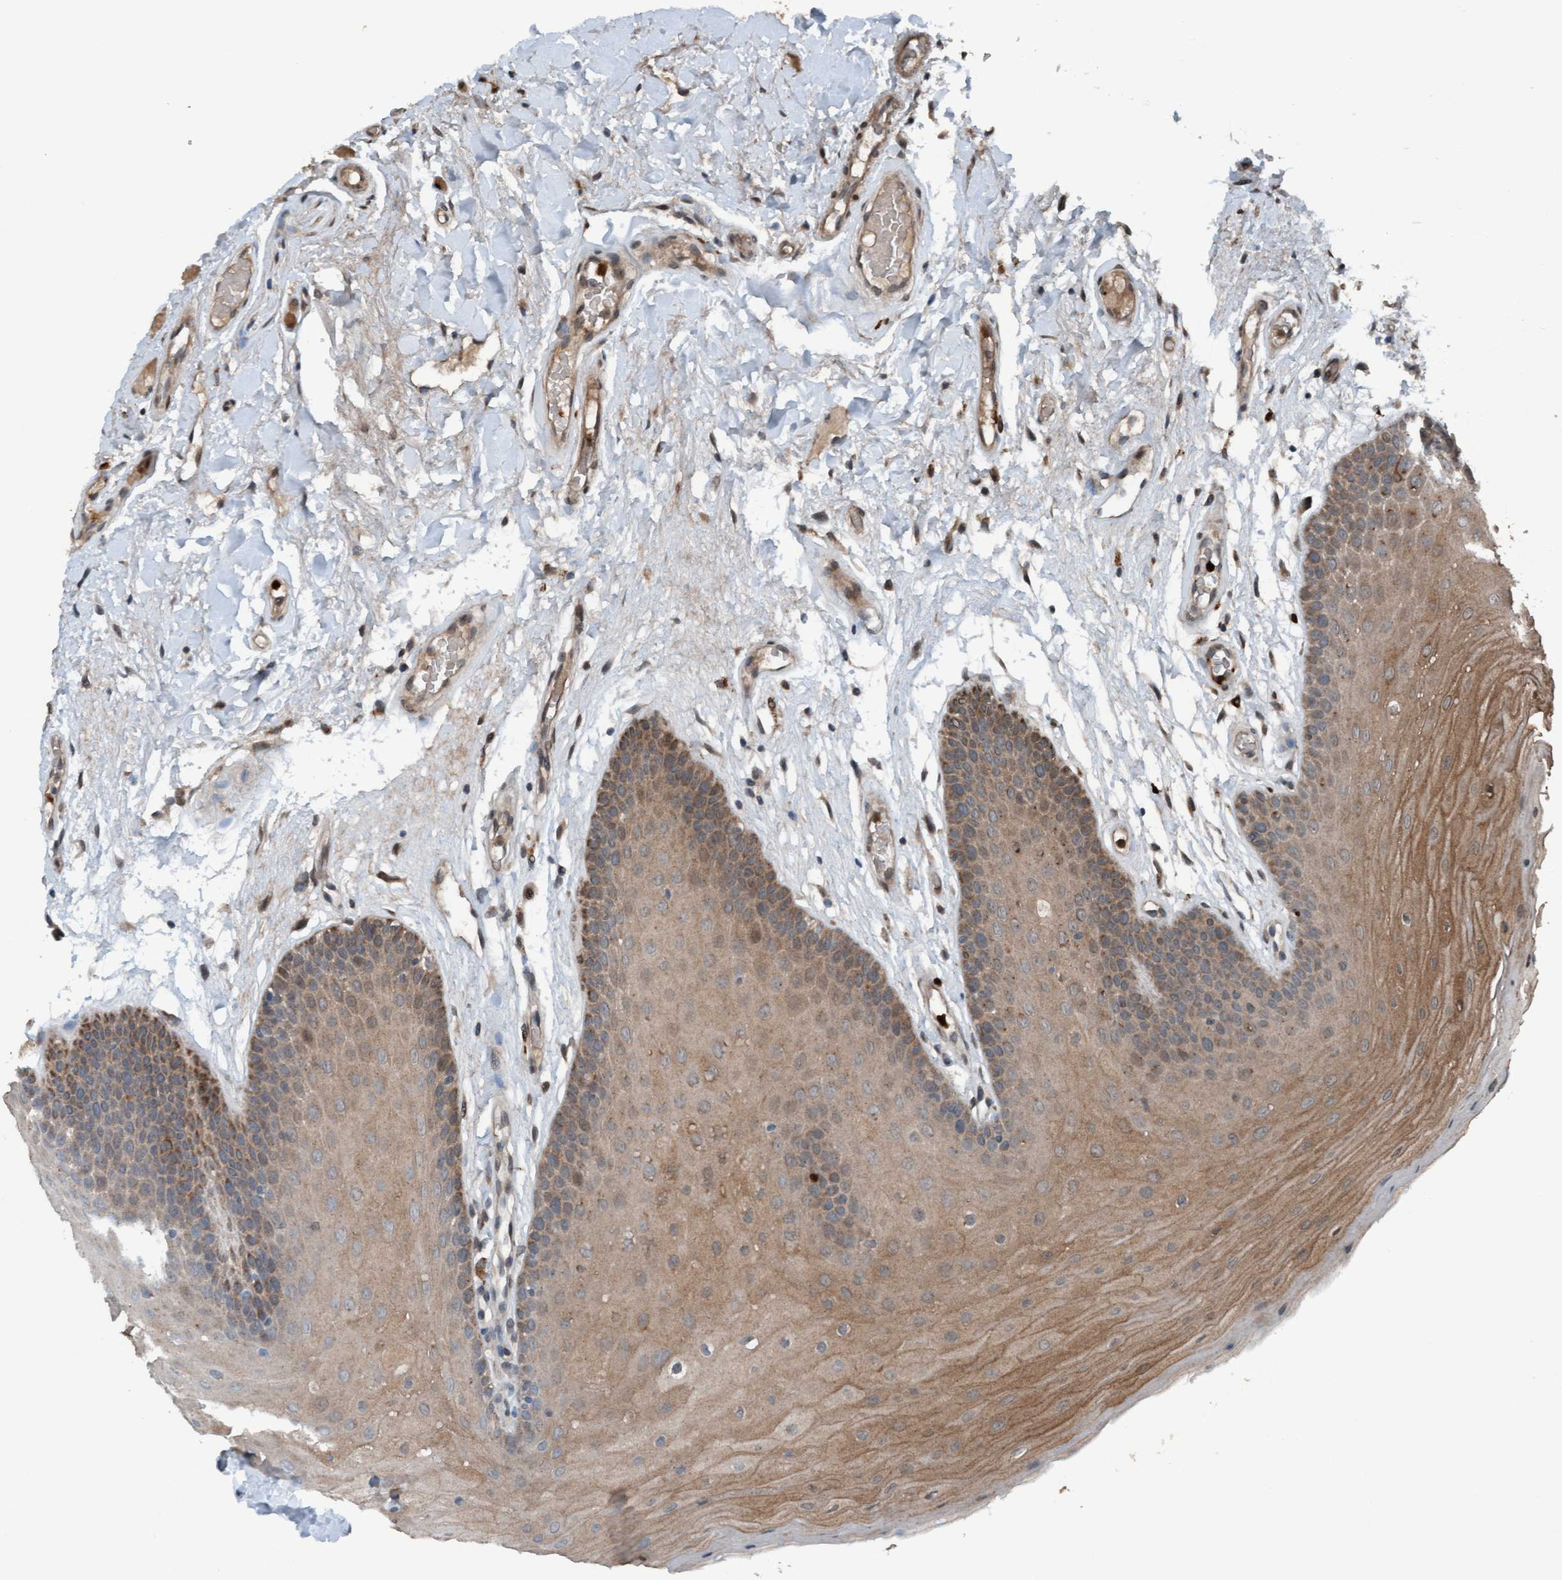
{"staining": {"intensity": "moderate", "quantity": ">75%", "location": "cytoplasmic/membranous"}, "tissue": "oral mucosa", "cell_type": "Squamous epithelial cells", "image_type": "normal", "snomed": [{"axis": "morphology", "description": "Normal tissue, NOS"}, {"axis": "morphology", "description": "Squamous cell carcinoma, NOS"}, {"axis": "topography", "description": "Oral tissue"}, {"axis": "topography", "description": "Head-Neck"}], "caption": "Brown immunohistochemical staining in normal oral mucosa shows moderate cytoplasmic/membranous positivity in approximately >75% of squamous epithelial cells. Using DAB (3,3'-diaminobenzidine) (brown) and hematoxylin (blue) stains, captured at high magnification using brightfield microscopy.", "gene": "PLXNB2", "patient": {"sex": "male", "age": 71}}